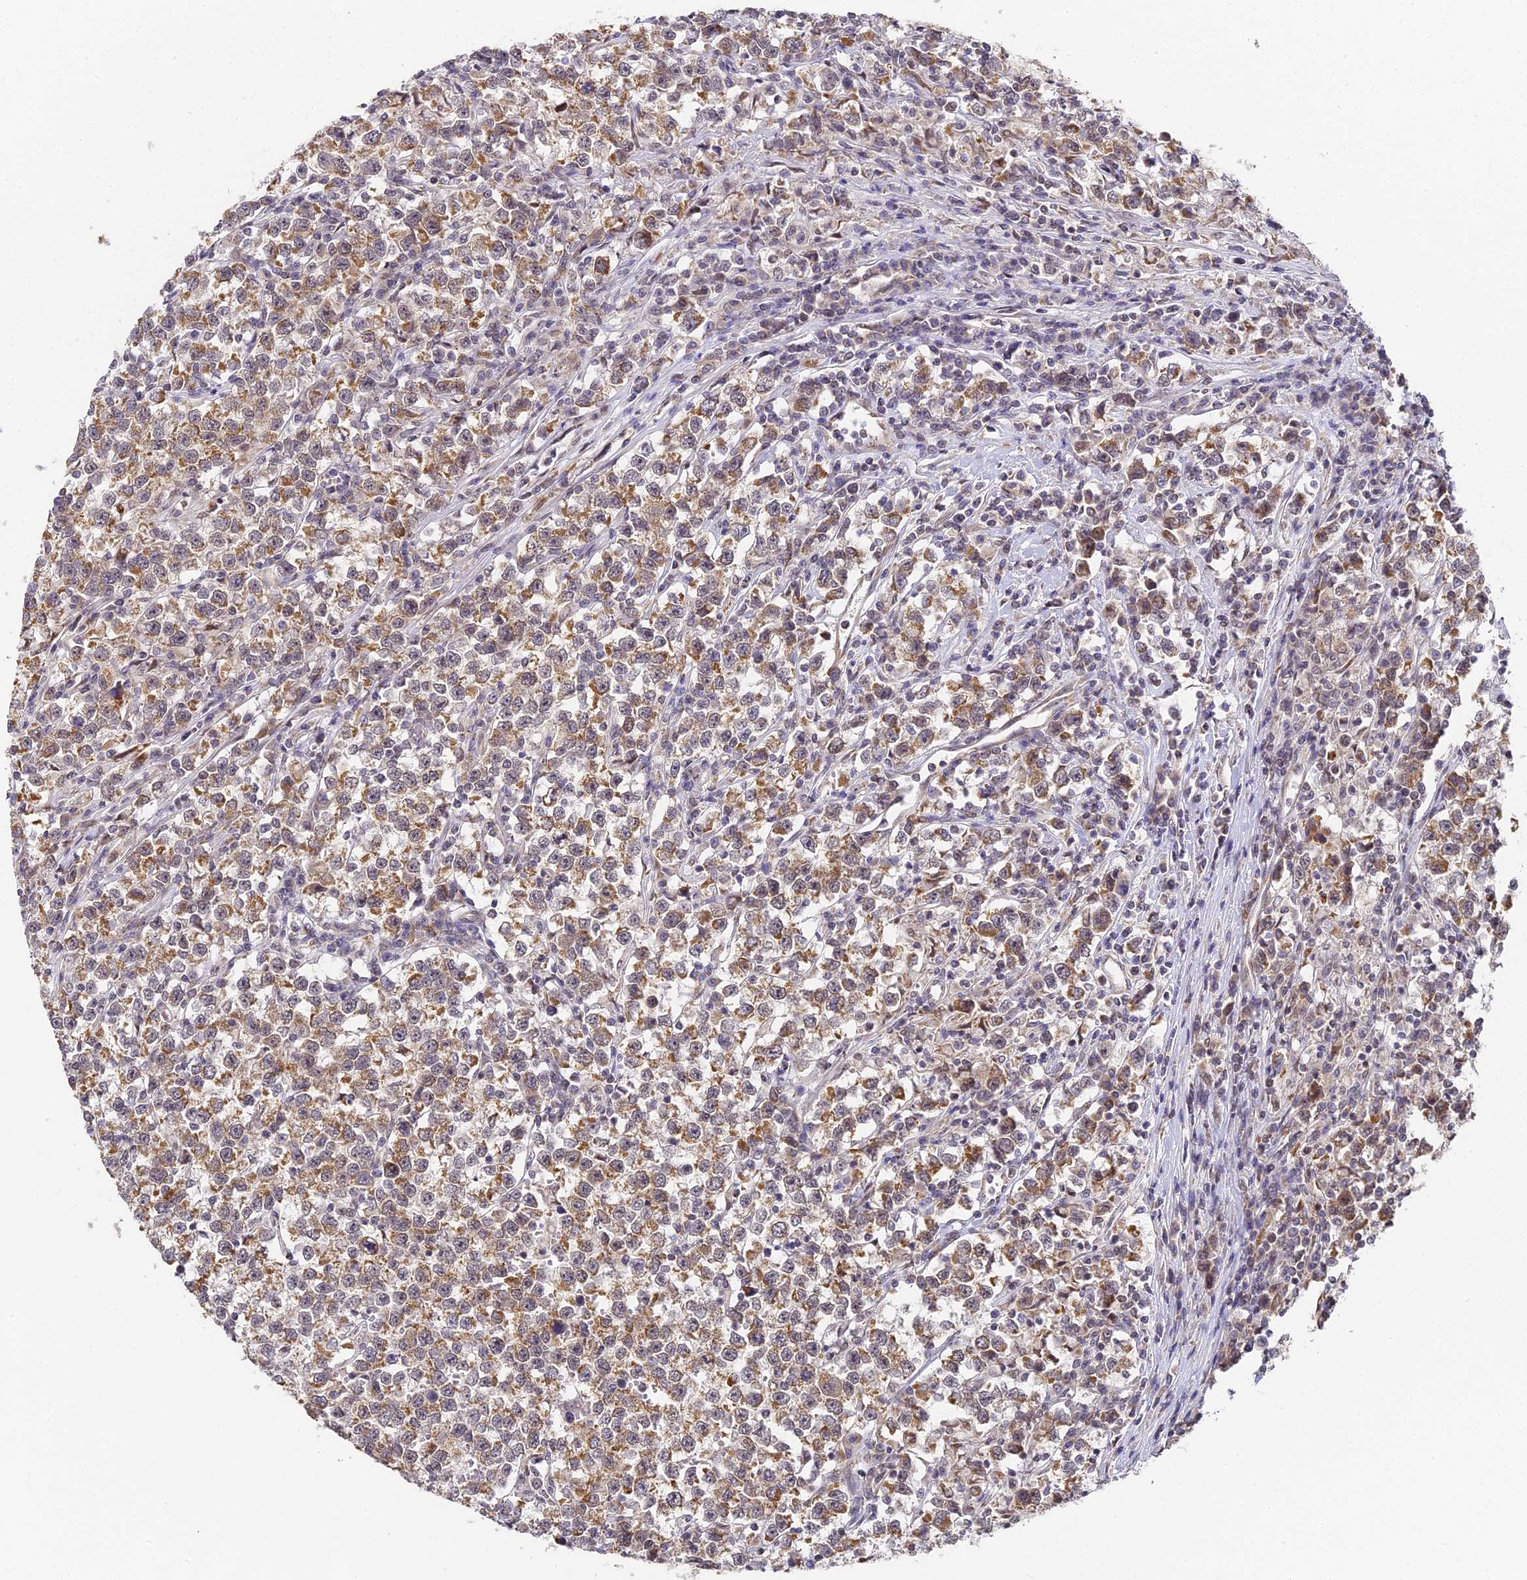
{"staining": {"intensity": "moderate", "quantity": ">75%", "location": "cytoplasmic/membranous"}, "tissue": "testis cancer", "cell_type": "Tumor cells", "image_type": "cancer", "snomed": [{"axis": "morphology", "description": "Normal tissue, NOS"}, {"axis": "morphology", "description": "Seminoma, NOS"}, {"axis": "topography", "description": "Testis"}], "caption": "A medium amount of moderate cytoplasmic/membranous staining is identified in about >75% of tumor cells in testis seminoma tissue.", "gene": "DNAAF10", "patient": {"sex": "male", "age": 43}}